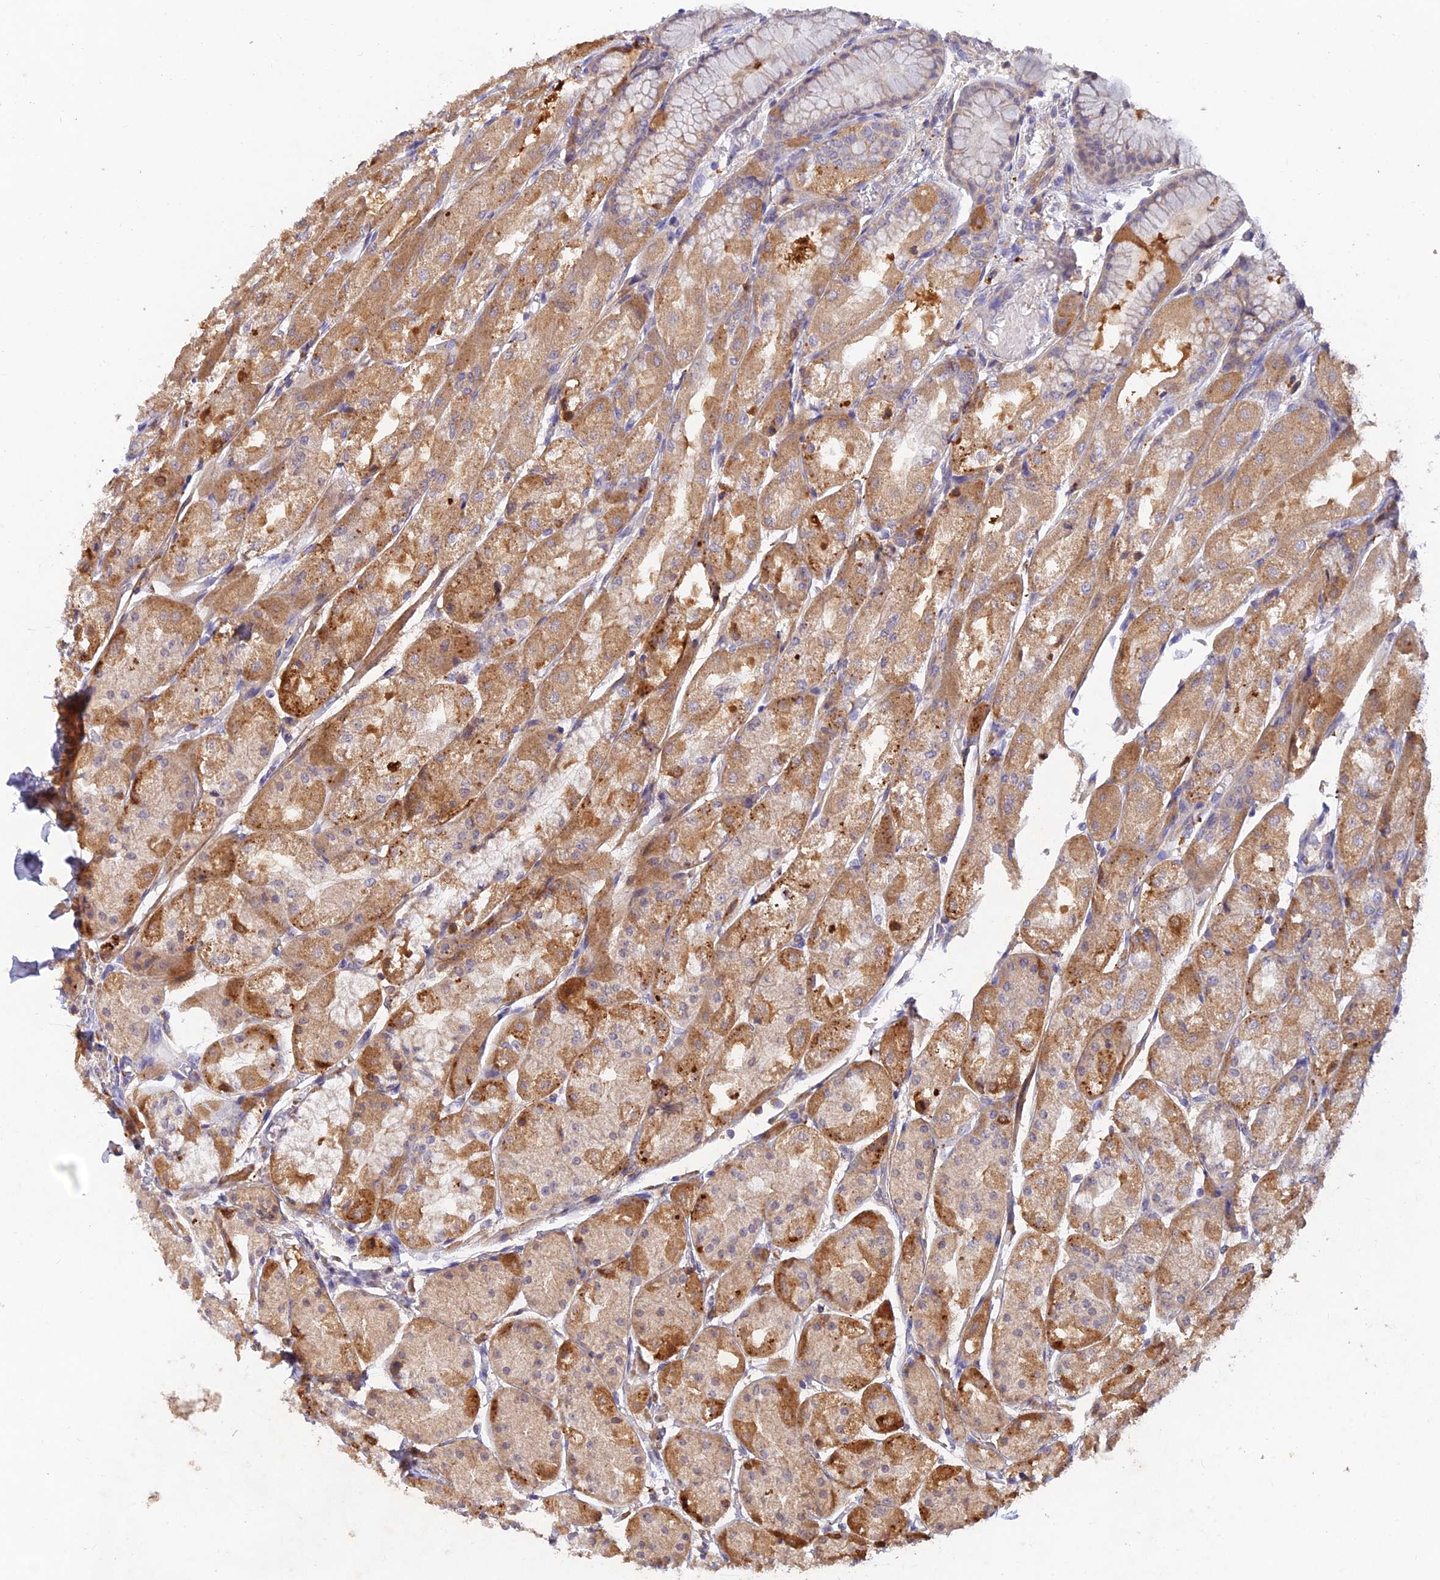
{"staining": {"intensity": "moderate", "quantity": ">75%", "location": "cytoplasmic/membranous"}, "tissue": "stomach", "cell_type": "Glandular cells", "image_type": "normal", "snomed": [{"axis": "morphology", "description": "Normal tissue, NOS"}, {"axis": "topography", "description": "Stomach, upper"}], "caption": "Immunohistochemical staining of unremarkable stomach reveals medium levels of moderate cytoplasmic/membranous positivity in about >75% of glandular cells. The staining is performed using DAB brown chromogen to label protein expression. The nuclei are counter-stained blue using hematoxylin.", "gene": "ACSM5", "patient": {"sex": "male", "age": 72}}